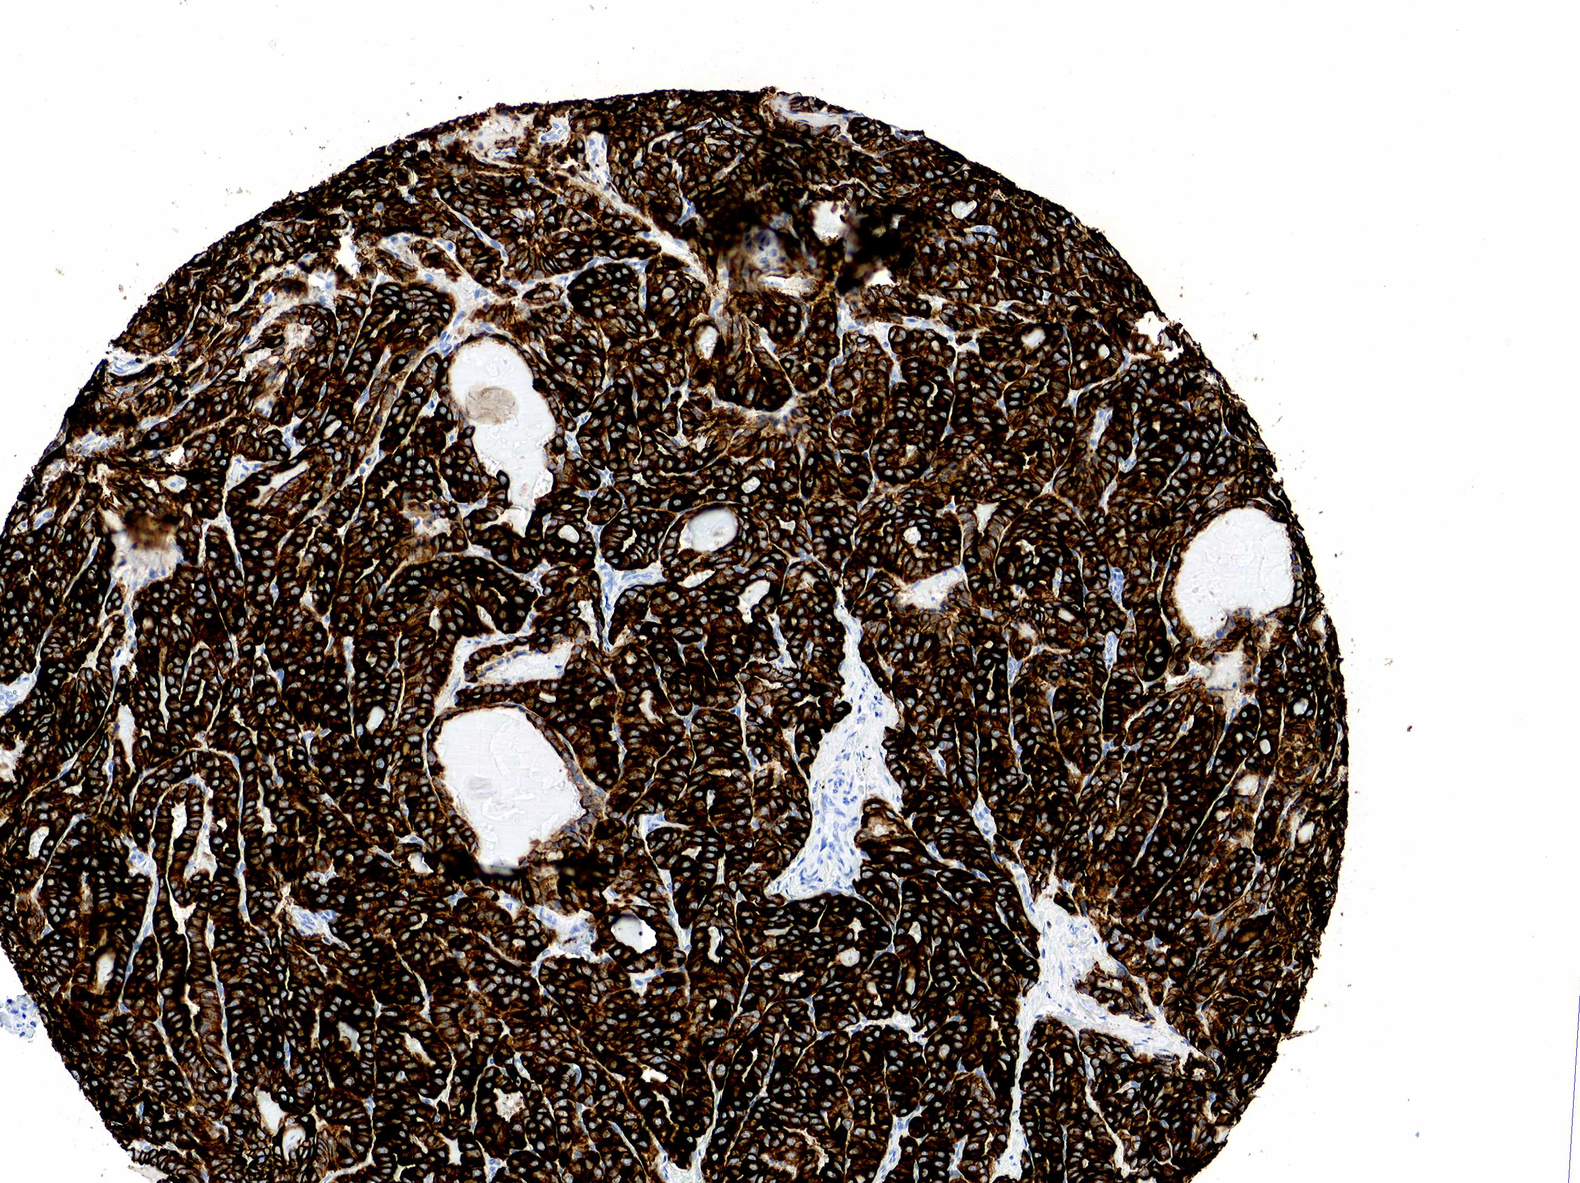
{"staining": {"intensity": "strong", "quantity": ">75%", "location": "cytoplasmic/membranous"}, "tissue": "thyroid cancer", "cell_type": "Tumor cells", "image_type": "cancer", "snomed": [{"axis": "morphology", "description": "Papillary adenocarcinoma, NOS"}, {"axis": "topography", "description": "Thyroid gland"}], "caption": "A micrograph of human thyroid papillary adenocarcinoma stained for a protein demonstrates strong cytoplasmic/membranous brown staining in tumor cells.", "gene": "KRT7", "patient": {"sex": "female", "age": 71}}